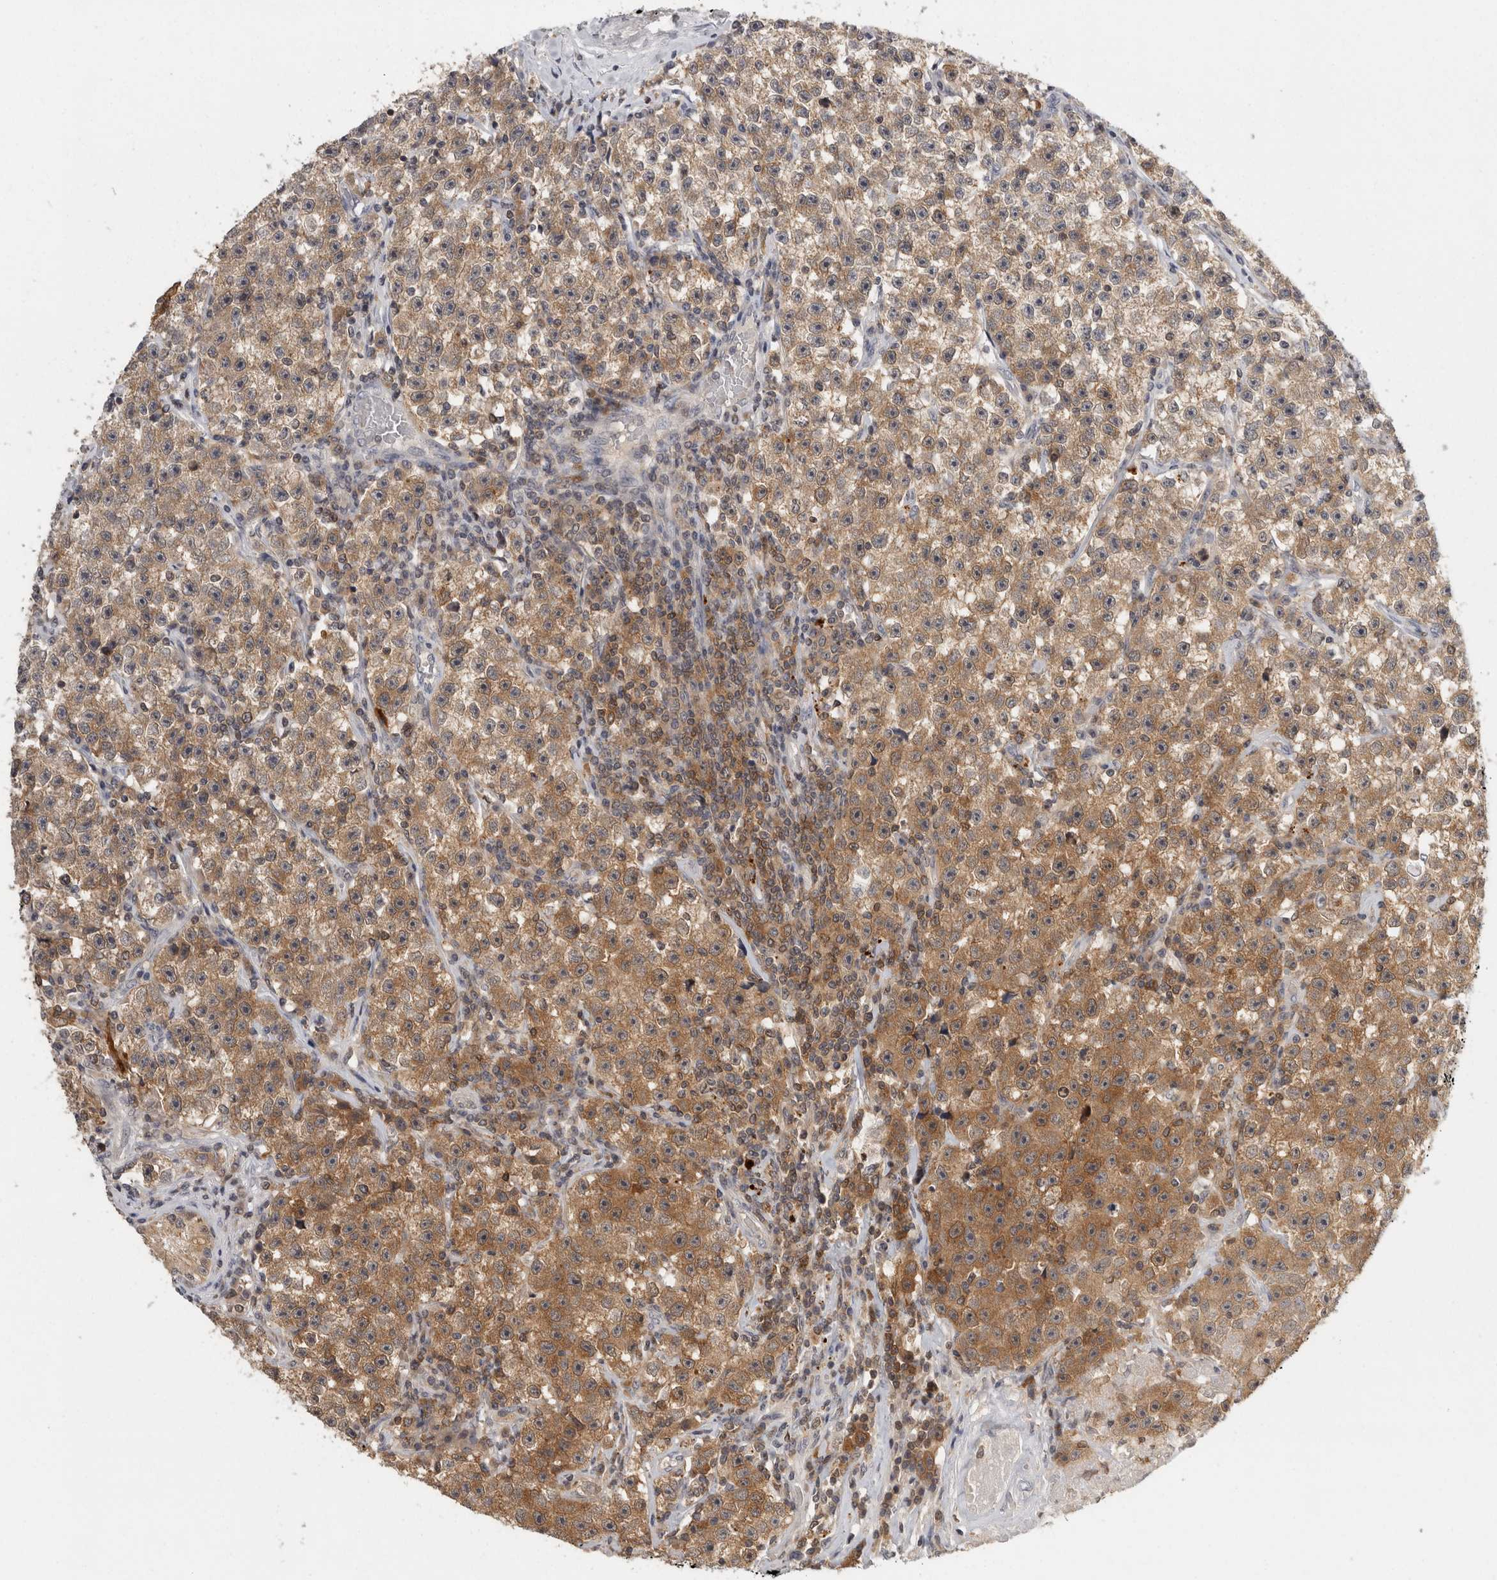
{"staining": {"intensity": "weak", "quantity": ">75%", "location": "cytoplasmic/membranous"}, "tissue": "testis cancer", "cell_type": "Tumor cells", "image_type": "cancer", "snomed": [{"axis": "morphology", "description": "Seminoma, NOS"}, {"axis": "topography", "description": "Testis"}], "caption": "Seminoma (testis) stained with immunohistochemistry (IHC) displays weak cytoplasmic/membranous staining in about >75% of tumor cells.", "gene": "ACAT2", "patient": {"sex": "male", "age": 22}}